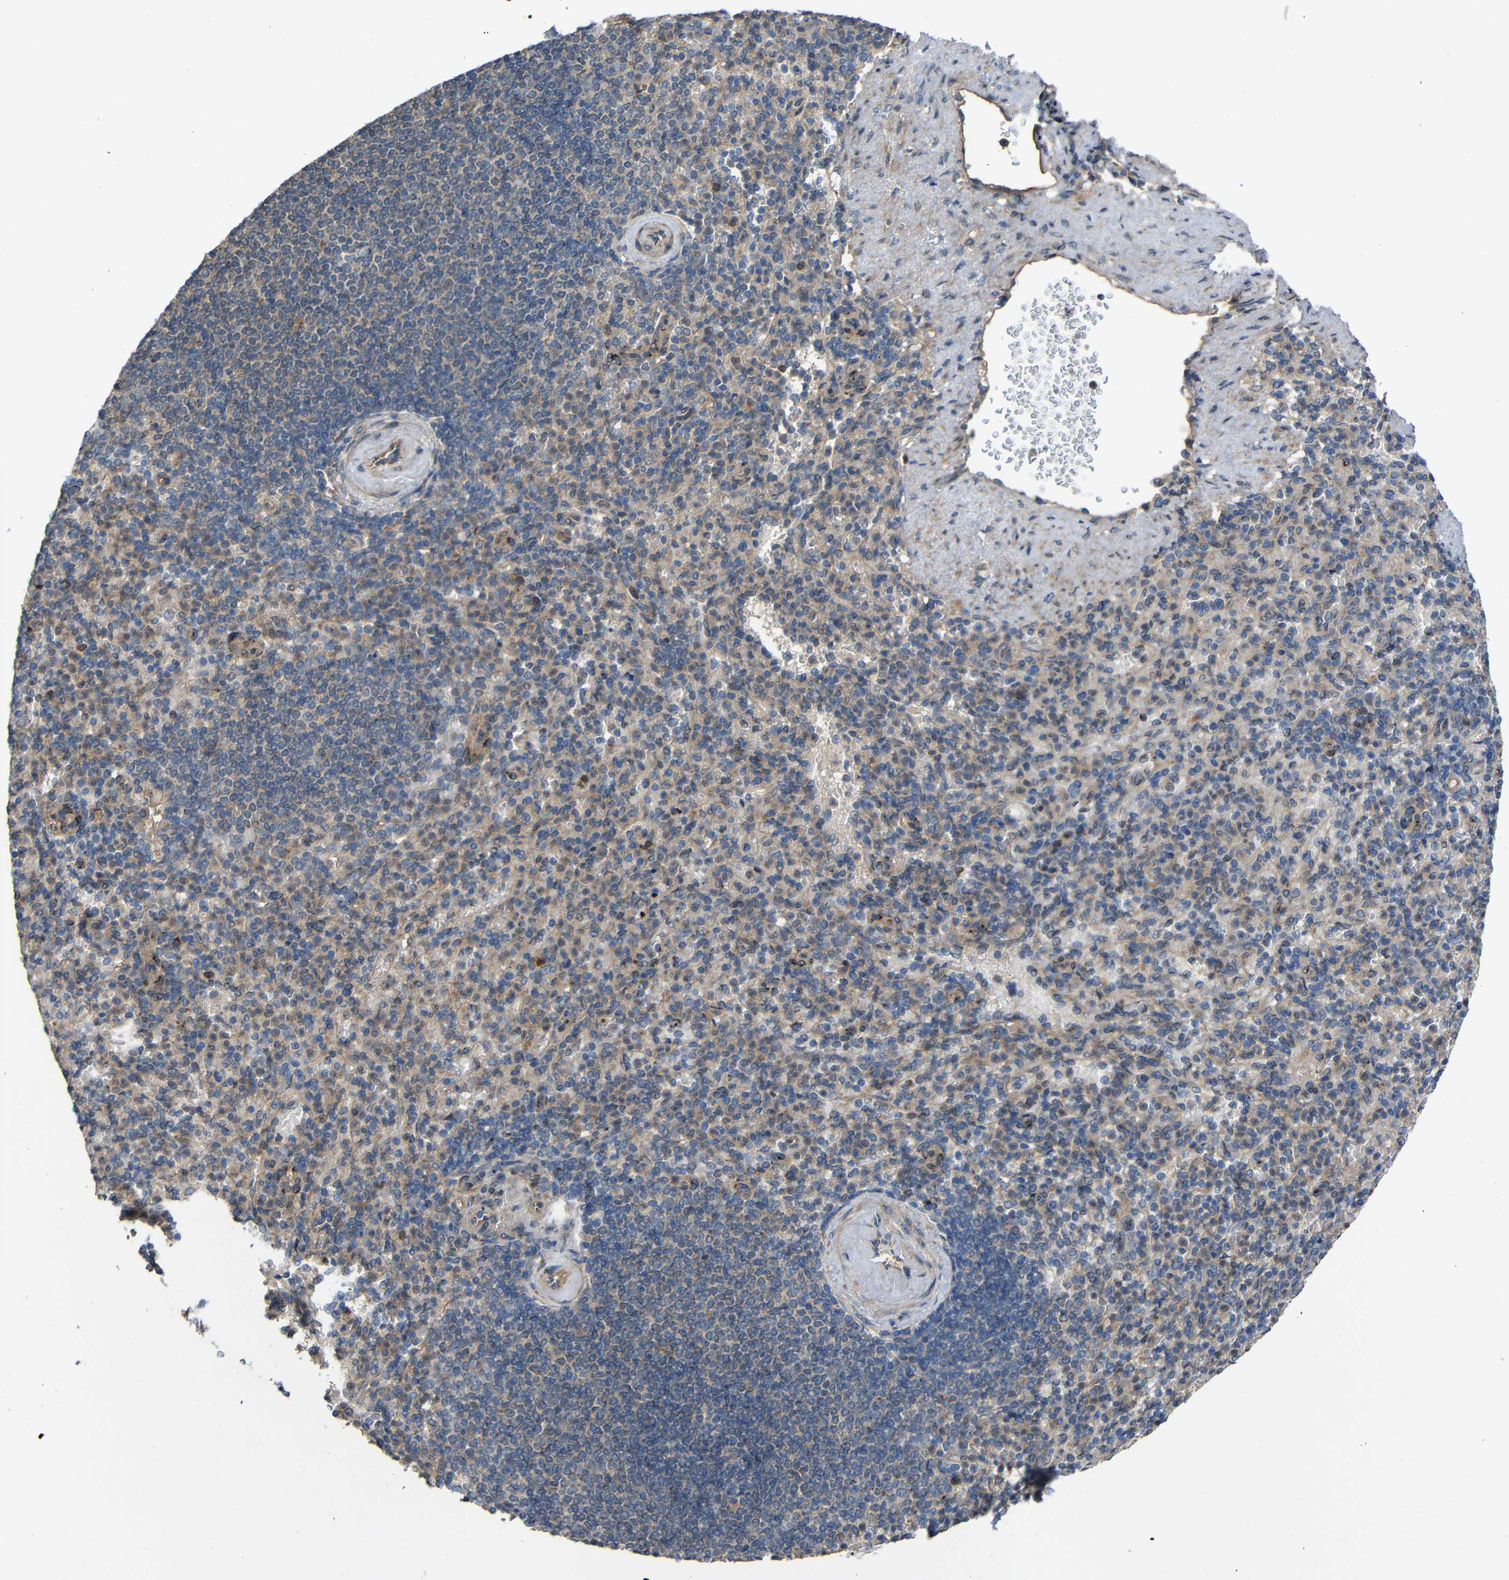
{"staining": {"intensity": "weak", "quantity": ">75%", "location": "cytoplasmic/membranous"}, "tissue": "spleen", "cell_type": "Cells in red pulp", "image_type": "normal", "snomed": [{"axis": "morphology", "description": "Normal tissue, NOS"}, {"axis": "topography", "description": "Spleen"}], "caption": "Protein expression analysis of unremarkable spleen demonstrates weak cytoplasmic/membranous positivity in about >75% of cells in red pulp.", "gene": "CHST9", "patient": {"sex": "female", "age": 74}}